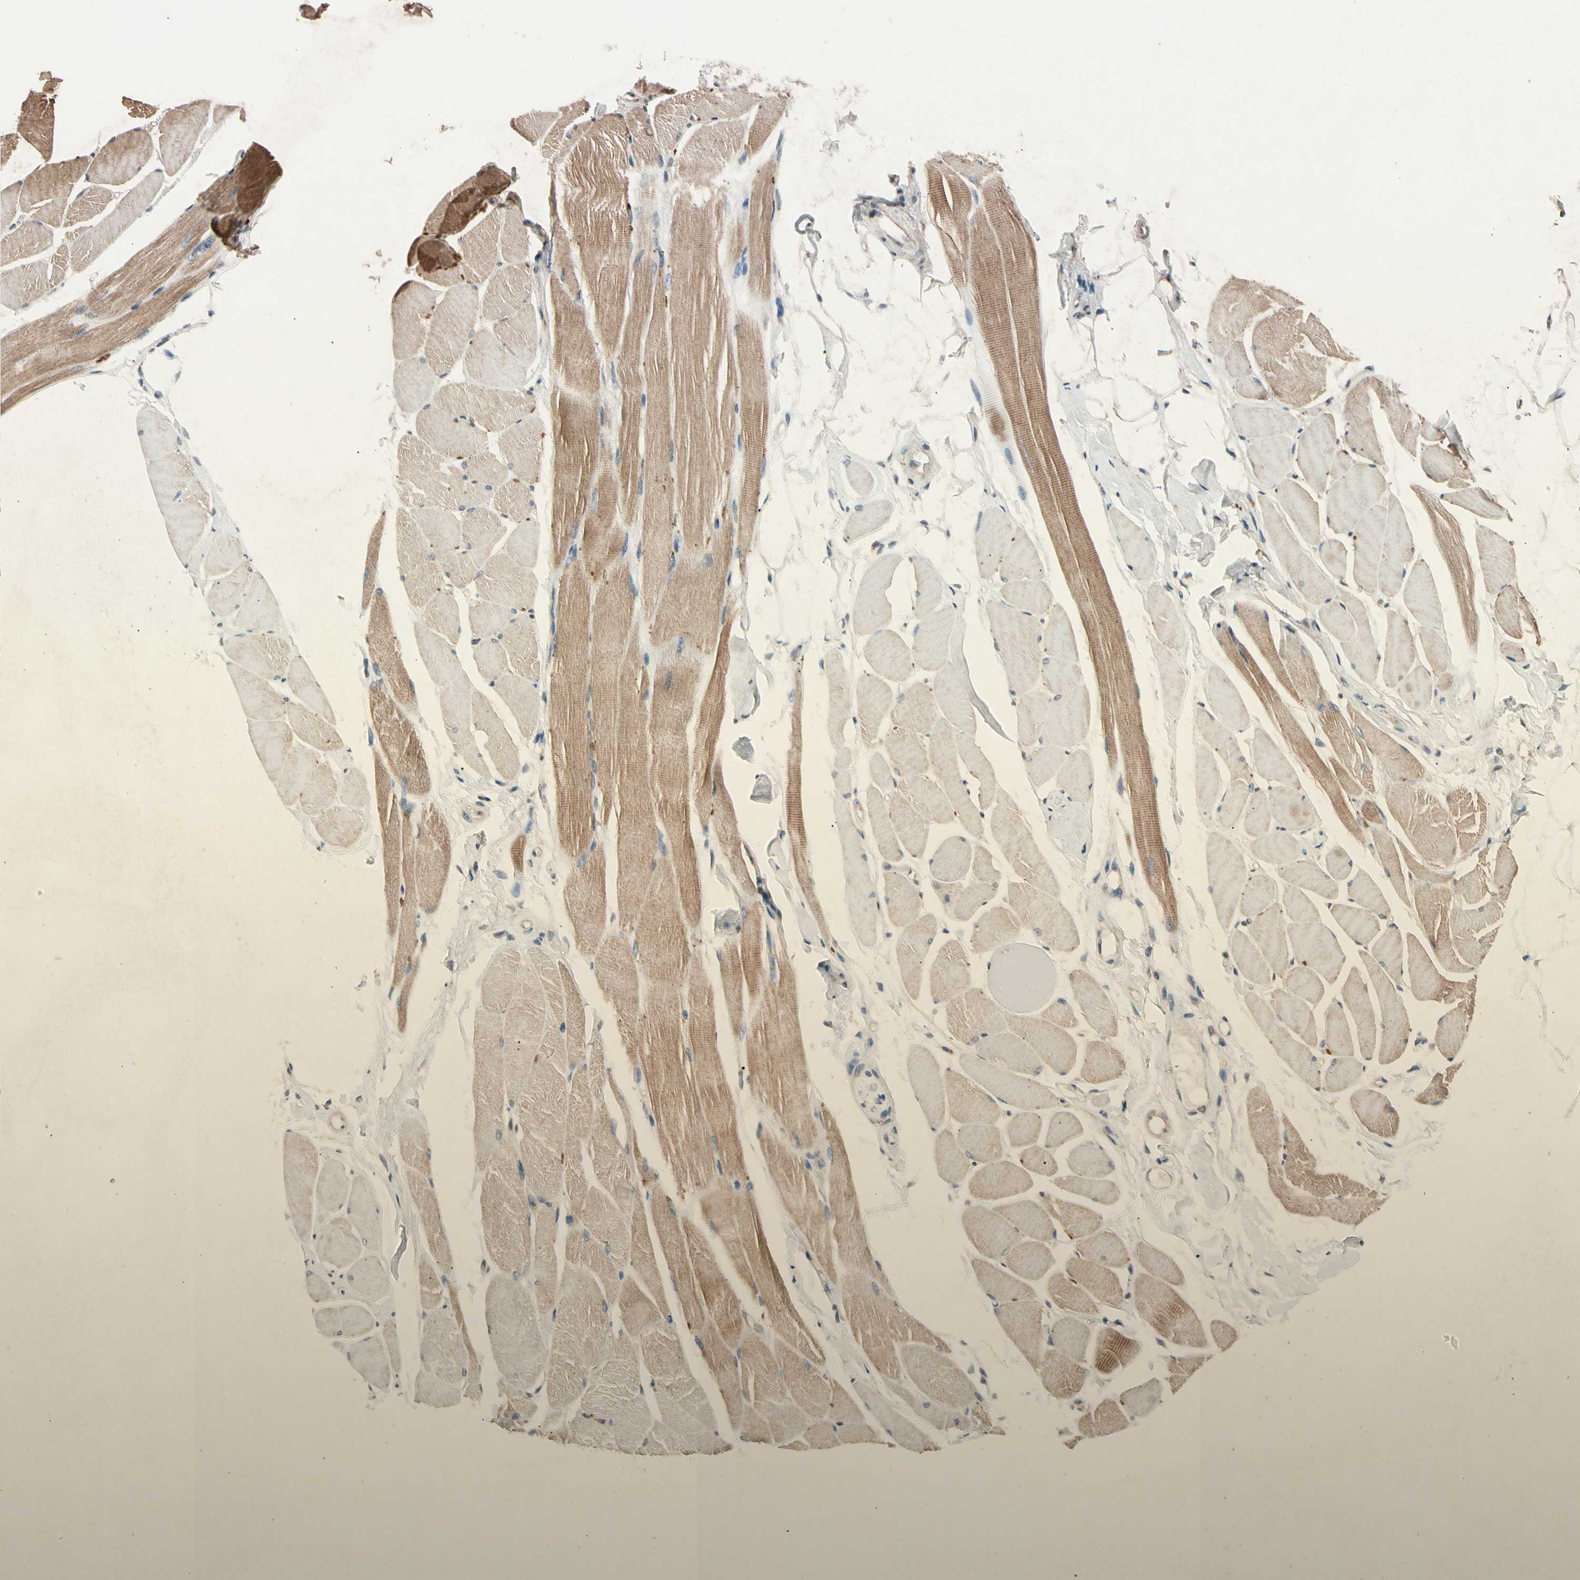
{"staining": {"intensity": "moderate", "quantity": ">75%", "location": "cytoplasmic/membranous"}, "tissue": "skeletal muscle", "cell_type": "Myocytes", "image_type": "normal", "snomed": [{"axis": "morphology", "description": "Normal tissue, NOS"}, {"axis": "topography", "description": "Skeletal muscle"}, {"axis": "topography", "description": "Peripheral nerve tissue"}], "caption": "This photomicrograph shows normal skeletal muscle stained with immunohistochemistry (IHC) to label a protein in brown. The cytoplasmic/membranous of myocytes show moderate positivity for the protein. Nuclei are counter-stained blue.", "gene": "PRDX4", "patient": {"sex": "female", "age": 84}}